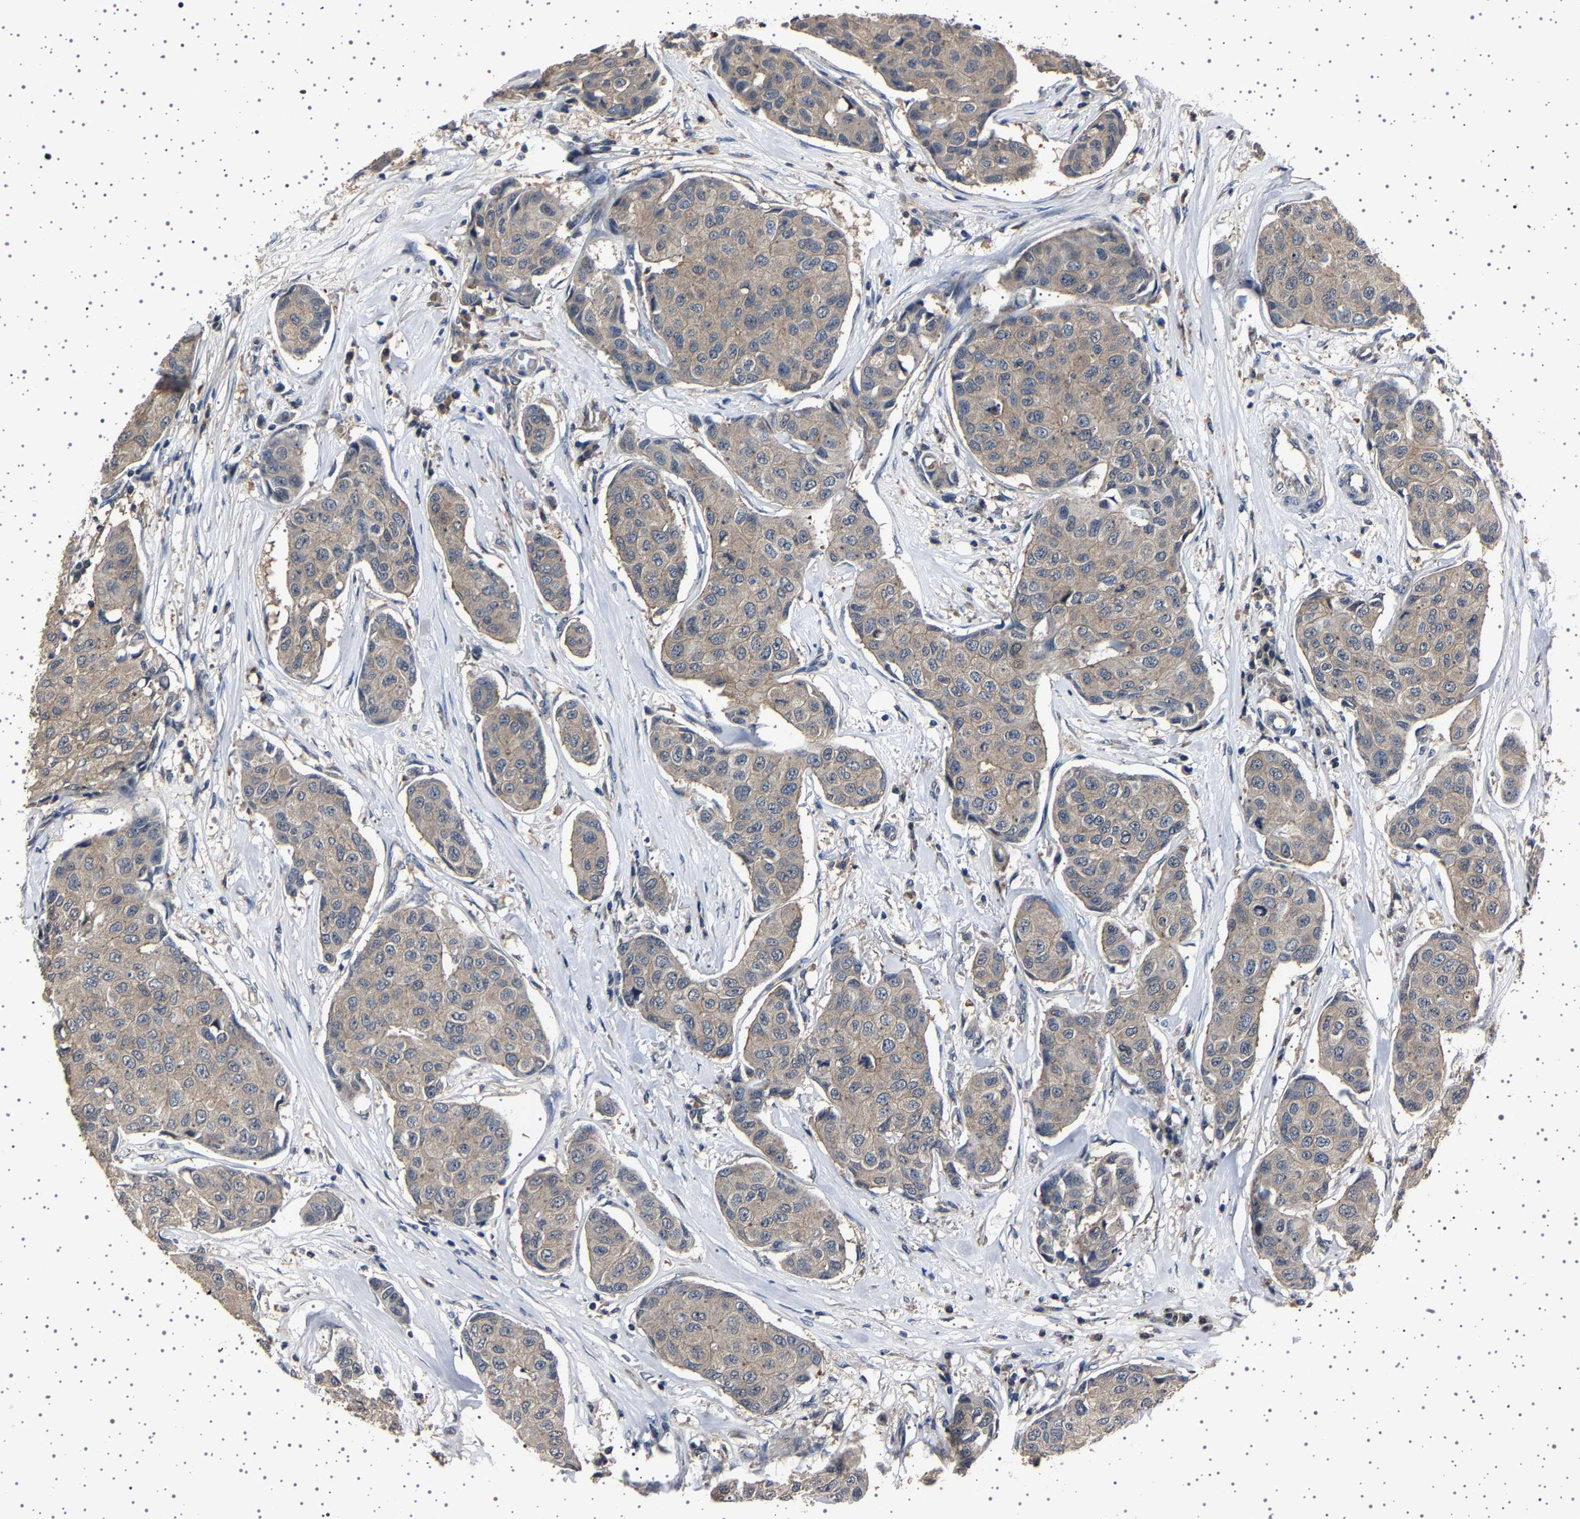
{"staining": {"intensity": "weak", "quantity": ">75%", "location": "cytoplasmic/membranous"}, "tissue": "breast cancer", "cell_type": "Tumor cells", "image_type": "cancer", "snomed": [{"axis": "morphology", "description": "Duct carcinoma"}, {"axis": "topography", "description": "Breast"}], "caption": "IHC of infiltrating ductal carcinoma (breast) demonstrates low levels of weak cytoplasmic/membranous staining in about >75% of tumor cells.", "gene": "NCKAP1", "patient": {"sex": "female", "age": 80}}